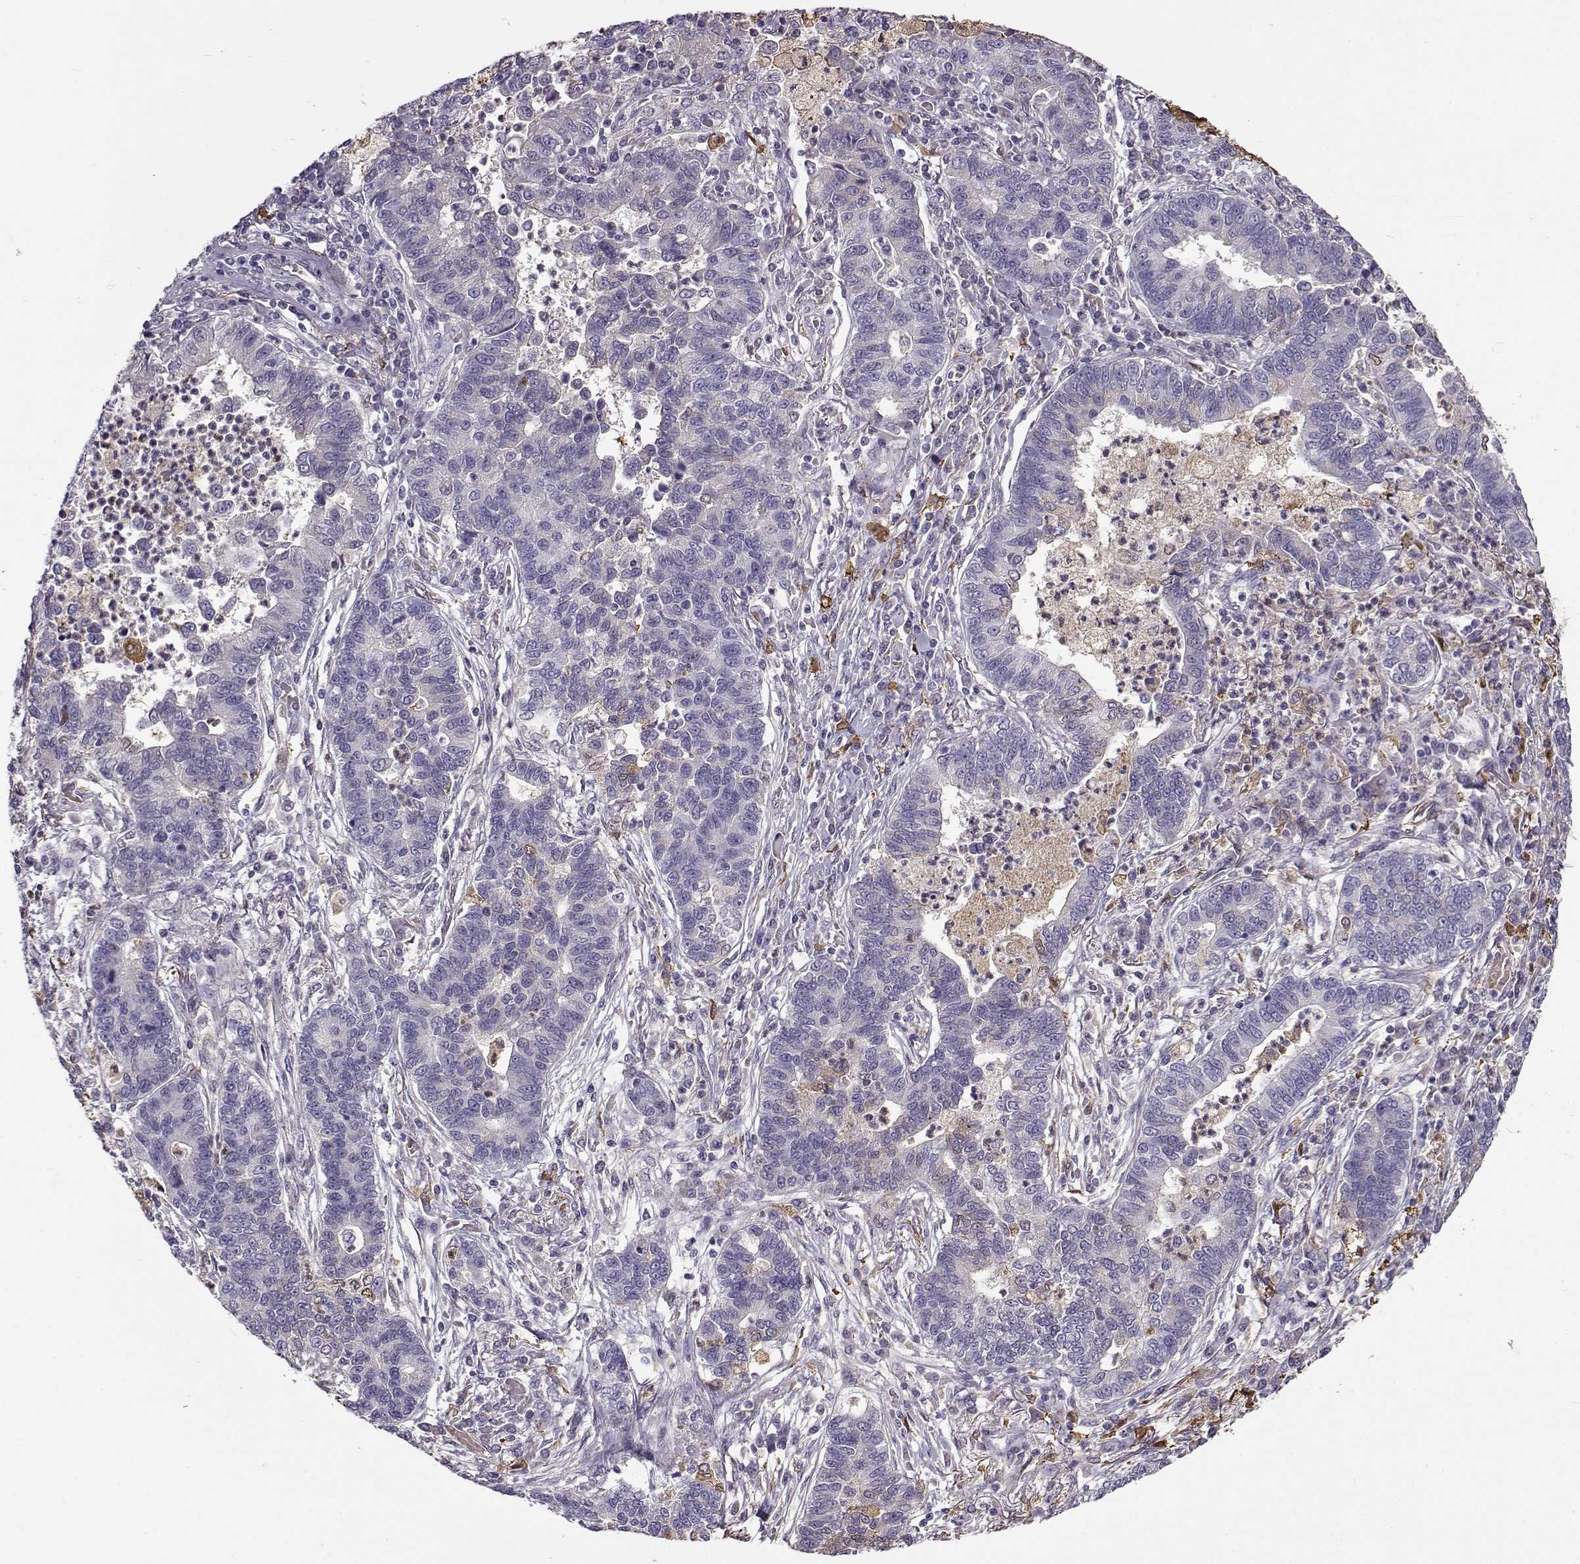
{"staining": {"intensity": "negative", "quantity": "none", "location": "none"}, "tissue": "lung cancer", "cell_type": "Tumor cells", "image_type": "cancer", "snomed": [{"axis": "morphology", "description": "Adenocarcinoma, NOS"}, {"axis": "topography", "description": "Lung"}], "caption": "Adenocarcinoma (lung) was stained to show a protein in brown. There is no significant staining in tumor cells.", "gene": "UCP3", "patient": {"sex": "female", "age": 57}}